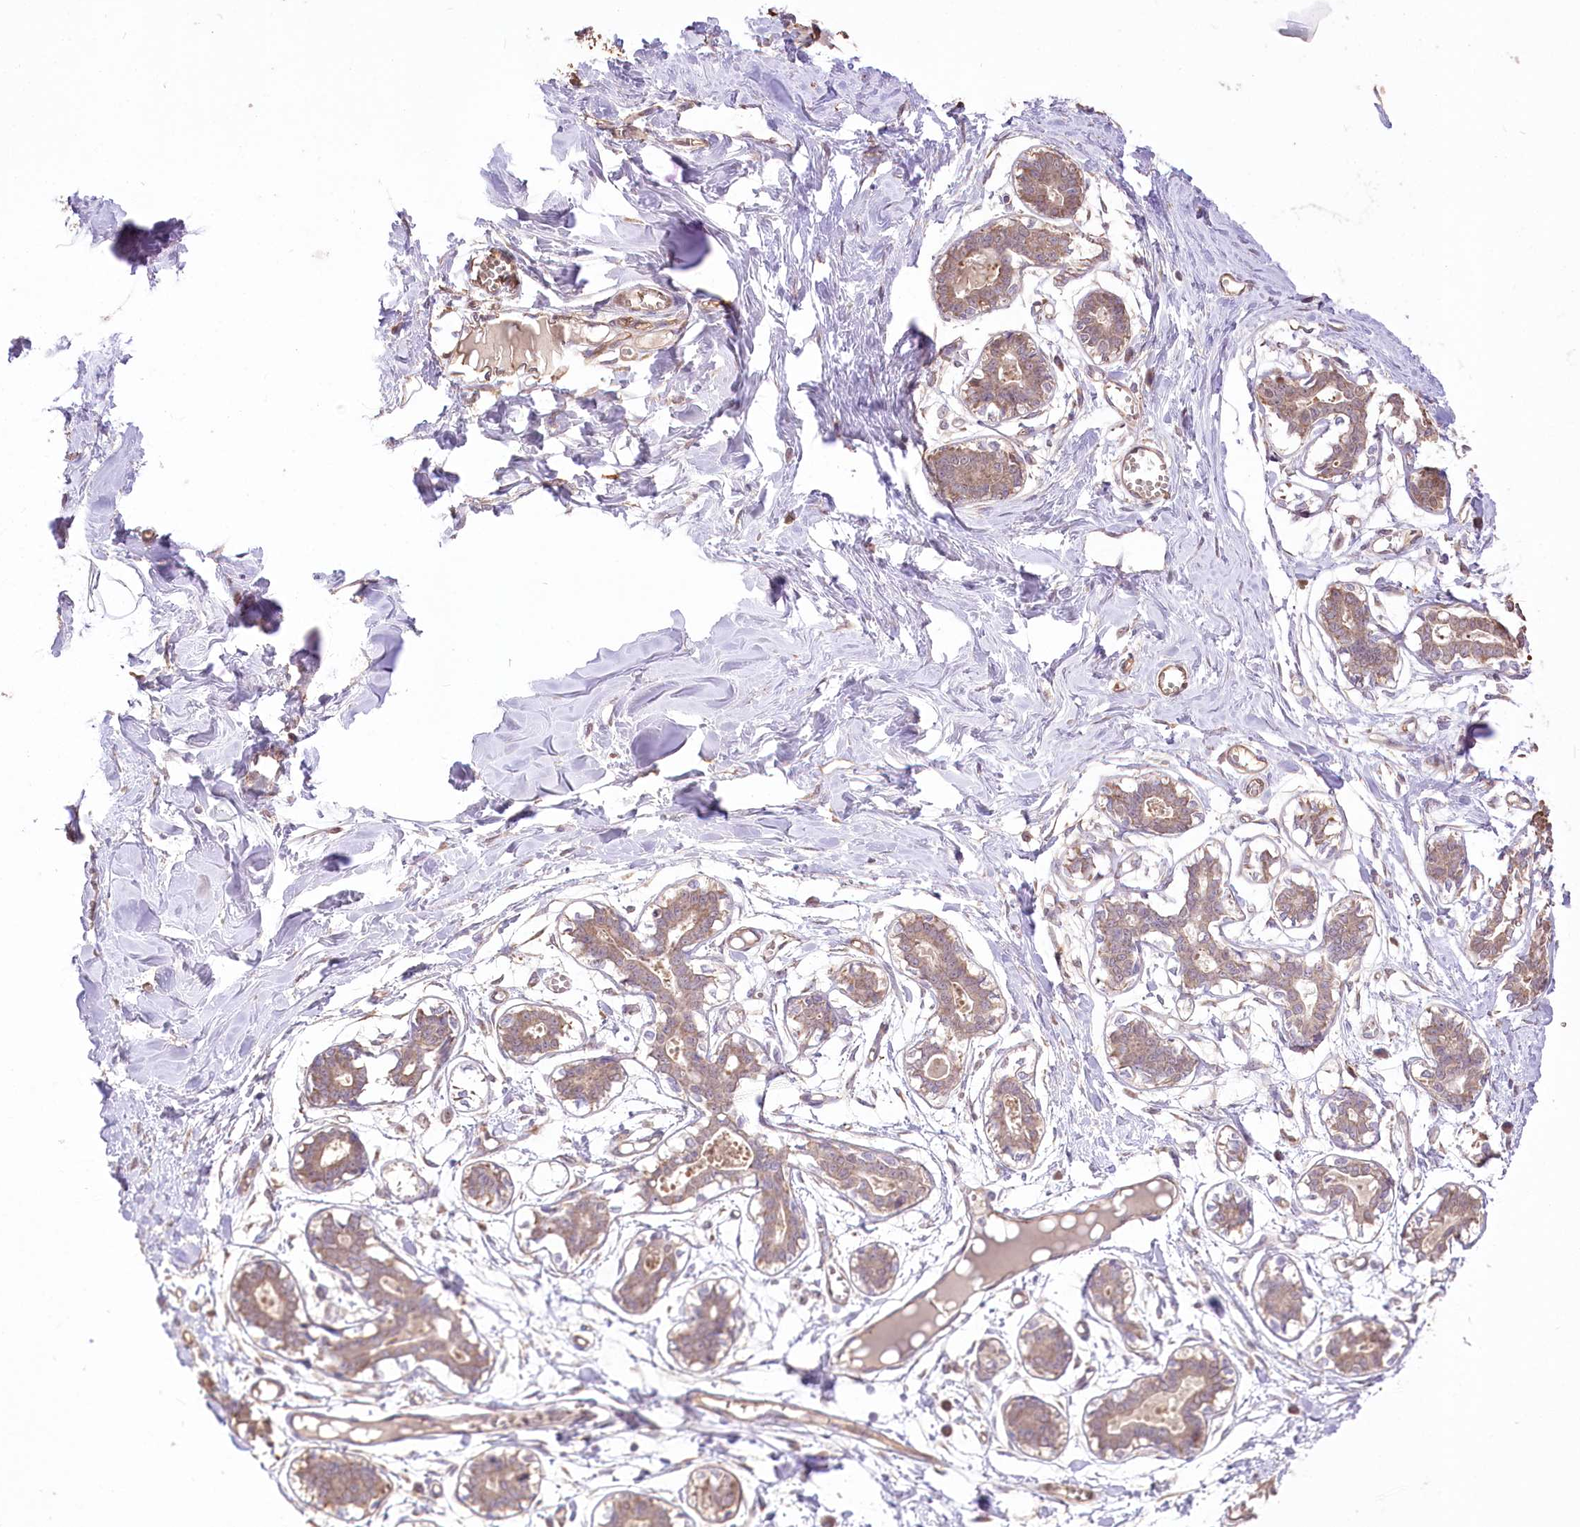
{"staining": {"intensity": "moderate", "quantity": "25%-75%", "location": "nuclear"}, "tissue": "breast", "cell_type": "Adipocytes", "image_type": "normal", "snomed": [{"axis": "morphology", "description": "Normal tissue, NOS"}, {"axis": "topography", "description": "Breast"}], "caption": "A high-resolution photomicrograph shows immunohistochemistry staining of normal breast, which shows moderate nuclear staining in approximately 25%-75% of adipocytes. The staining was performed using DAB, with brown indicating positive protein expression. Nuclei are stained blue with hematoxylin.", "gene": "R3HDM2", "patient": {"sex": "female", "age": 27}}